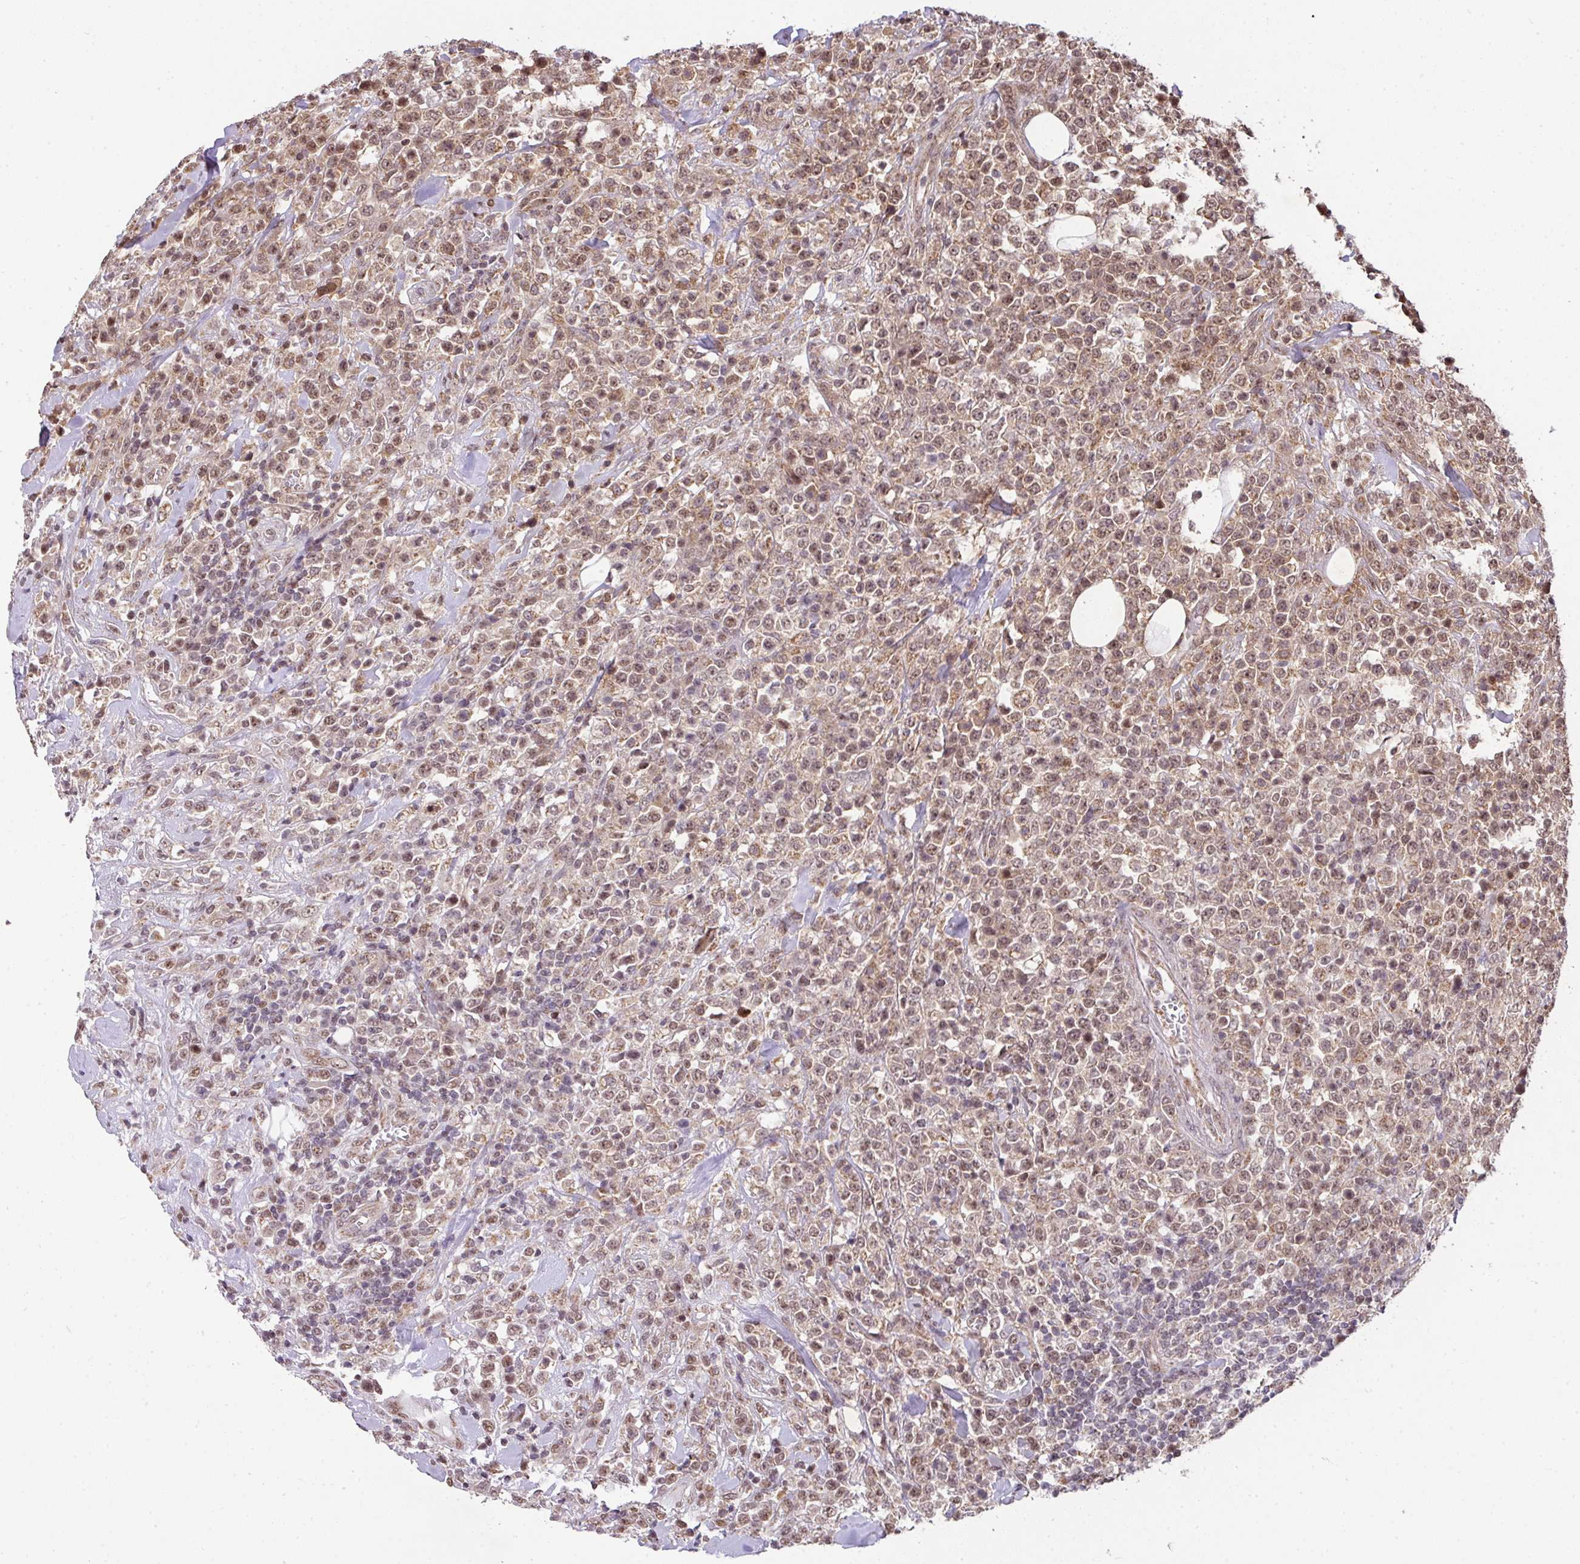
{"staining": {"intensity": "moderate", "quantity": ">75%", "location": "cytoplasmic/membranous,nuclear"}, "tissue": "lymphoma", "cell_type": "Tumor cells", "image_type": "cancer", "snomed": [{"axis": "morphology", "description": "Malignant lymphoma, non-Hodgkin's type, High grade"}, {"axis": "topography", "description": "Colon"}], "caption": "The immunohistochemical stain labels moderate cytoplasmic/membranous and nuclear positivity in tumor cells of malignant lymphoma, non-Hodgkin's type (high-grade) tissue.", "gene": "PLK1", "patient": {"sex": "female", "age": 53}}